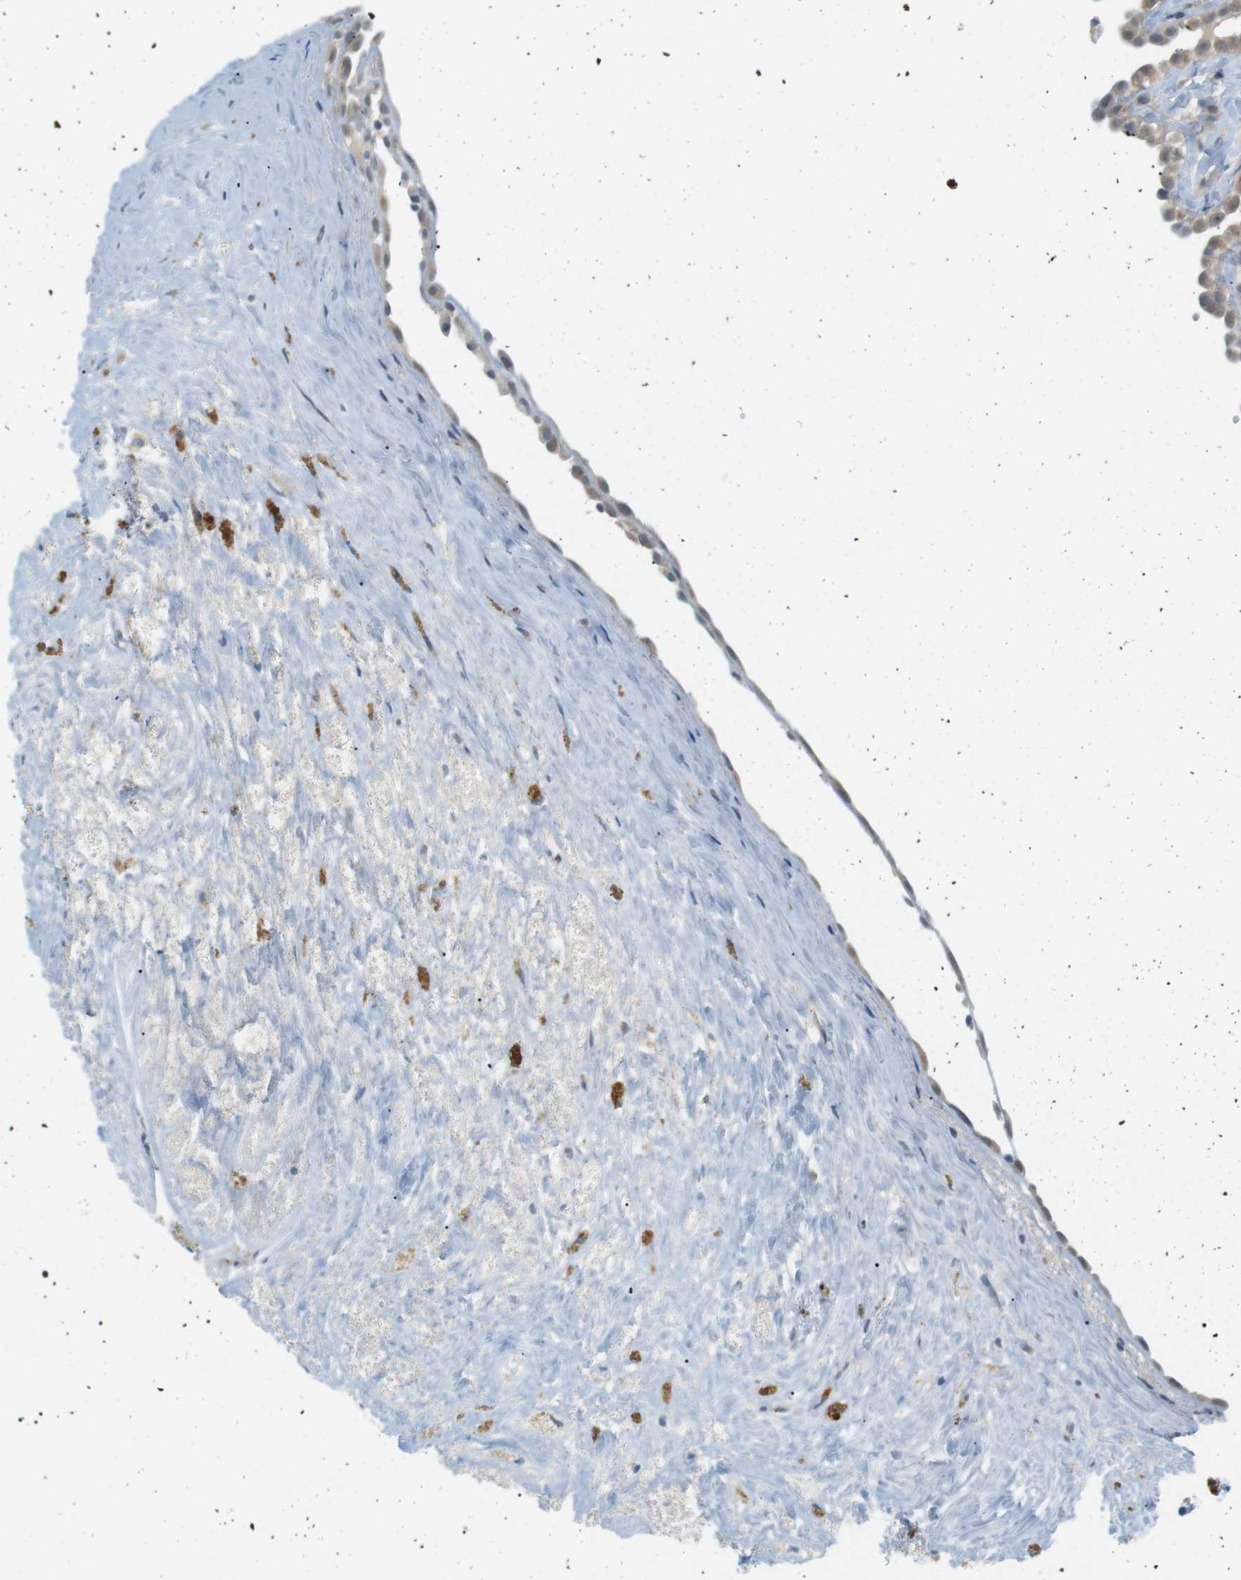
{"staining": {"intensity": "weak", "quantity": "<25%", "location": "cytoplasmic/membranous"}, "tissue": "fallopian tube", "cell_type": "Glandular cells", "image_type": "normal", "snomed": [{"axis": "morphology", "description": "Normal tissue, NOS"}, {"axis": "topography", "description": "Fallopian tube"}, {"axis": "topography", "description": "Placenta"}], "caption": "IHC histopathology image of benign human fallopian tube stained for a protein (brown), which demonstrates no positivity in glandular cells.", "gene": "RTN3", "patient": {"sex": "female", "age": 34}}